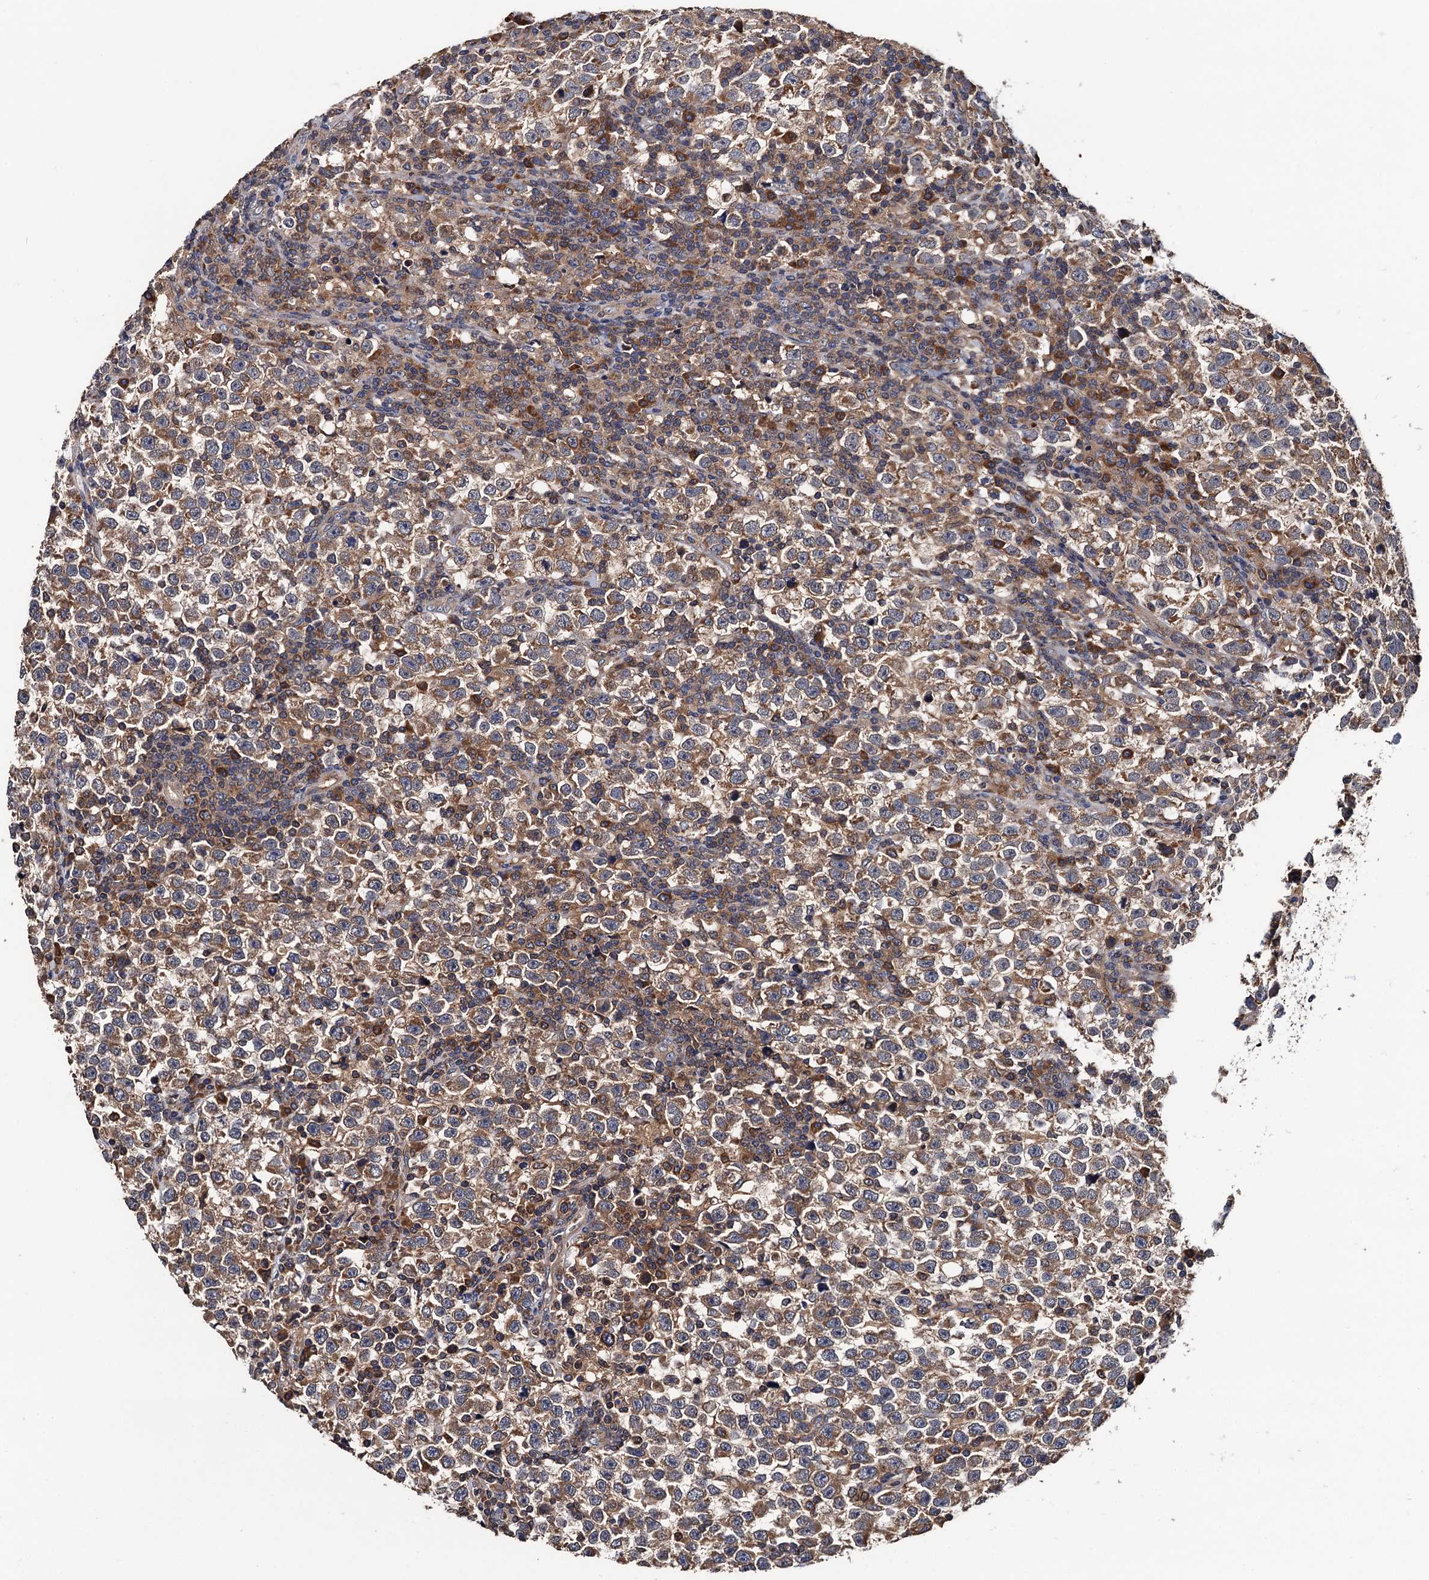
{"staining": {"intensity": "moderate", "quantity": ">75%", "location": "cytoplasmic/membranous"}, "tissue": "testis cancer", "cell_type": "Tumor cells", "image_type": "cancer", "snomed": [{"axis": "morphology", "description": "Normal tissue, NOS"}, {"axis": "morphology", "description": "Seminoma, NOS"}, {"axis": "topography", "description": "Testis"}], "caption": "Tumor cells demonstrate medium levels of moderate cytoplasmic/membranous expression in approximately >75% of cells in testis cancer (seminoma).", "gene": "RGS11", "patient": {"sex": "male", "age": 43}}